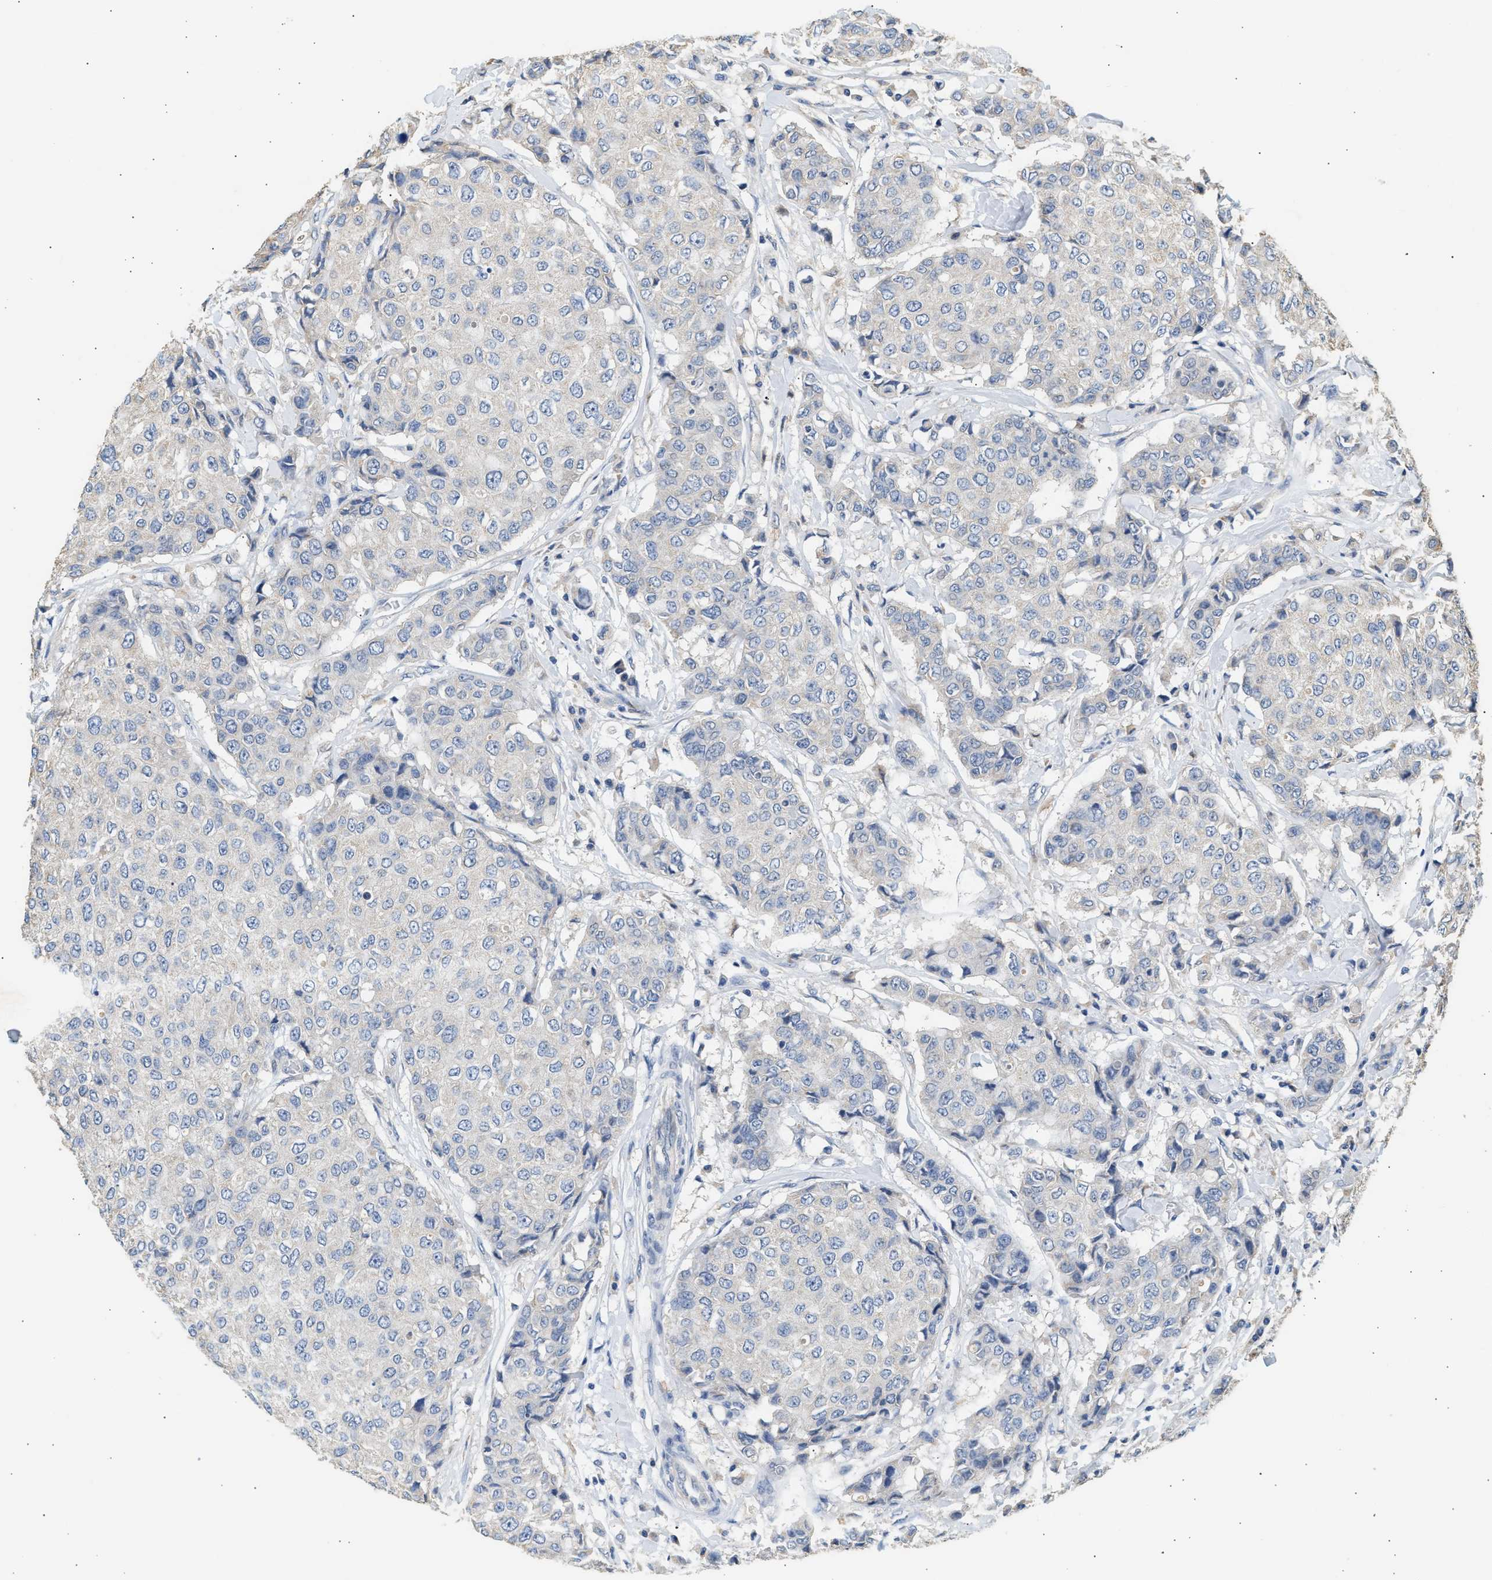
{"staining": {"intensity": "negative", "quantity": "none", "location": "none"}, "tissue": "breast cancer", "cell_type": "Tumor cells", "image_type": "cancer", "snomed": [{"axis": "morphology", "description": "Duct carcinoma"}, {"axis": "topography", "description": "Breast"}], "caption": "A photomicrograph of human breast invasive ductal carcinoma is negative for staining in tumor cells.", "gene": "WDR31", "patient": {"sex": "female", "age": 27}}